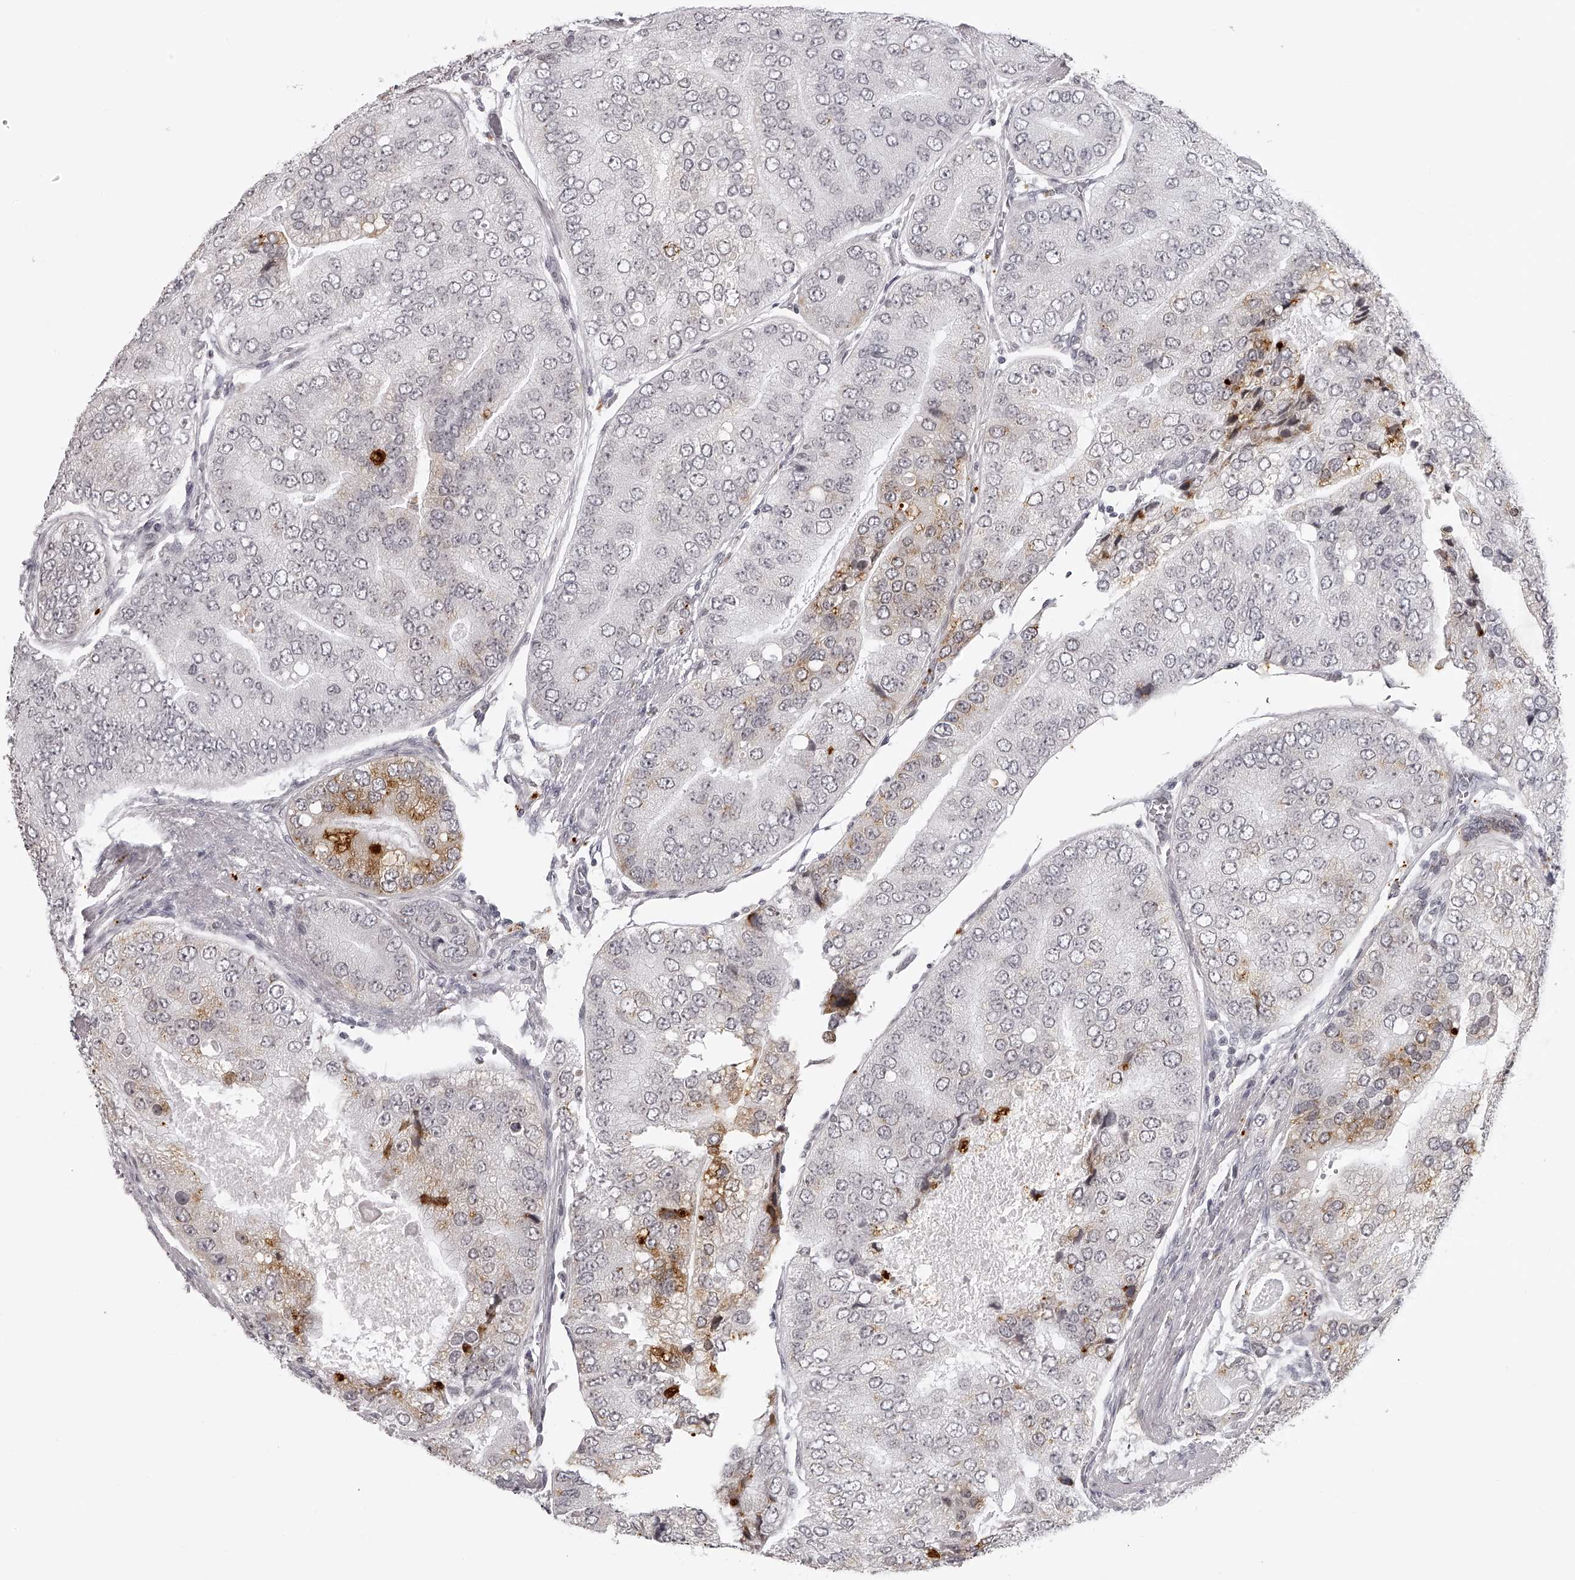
{"staining": {"intensity": "moderate", "quantity": "<25%", "location": "cytoplasmic/membranous"}, "tissue": "prostate cancer", "cell_type": "Tumor cells", "image_type": "cancer", "snomed": [{"axis": "morphology", "description": "Adenocarcinoma, High grade"}, {"axis": "topography", "description": "Prostate"}], "caption": "Prostate cancer tissue demonstrates moderate cytoplasmic/membranous positivity in approximately <25% of tumor cells The staining was performed using DAB (3,3'-diaminobenzidine), with brown indicating positive protein expression. Nuclei are stained blue with hematoxylin.", "gene": "RNF220", "patient": {"sex": "male", "age": 70}}